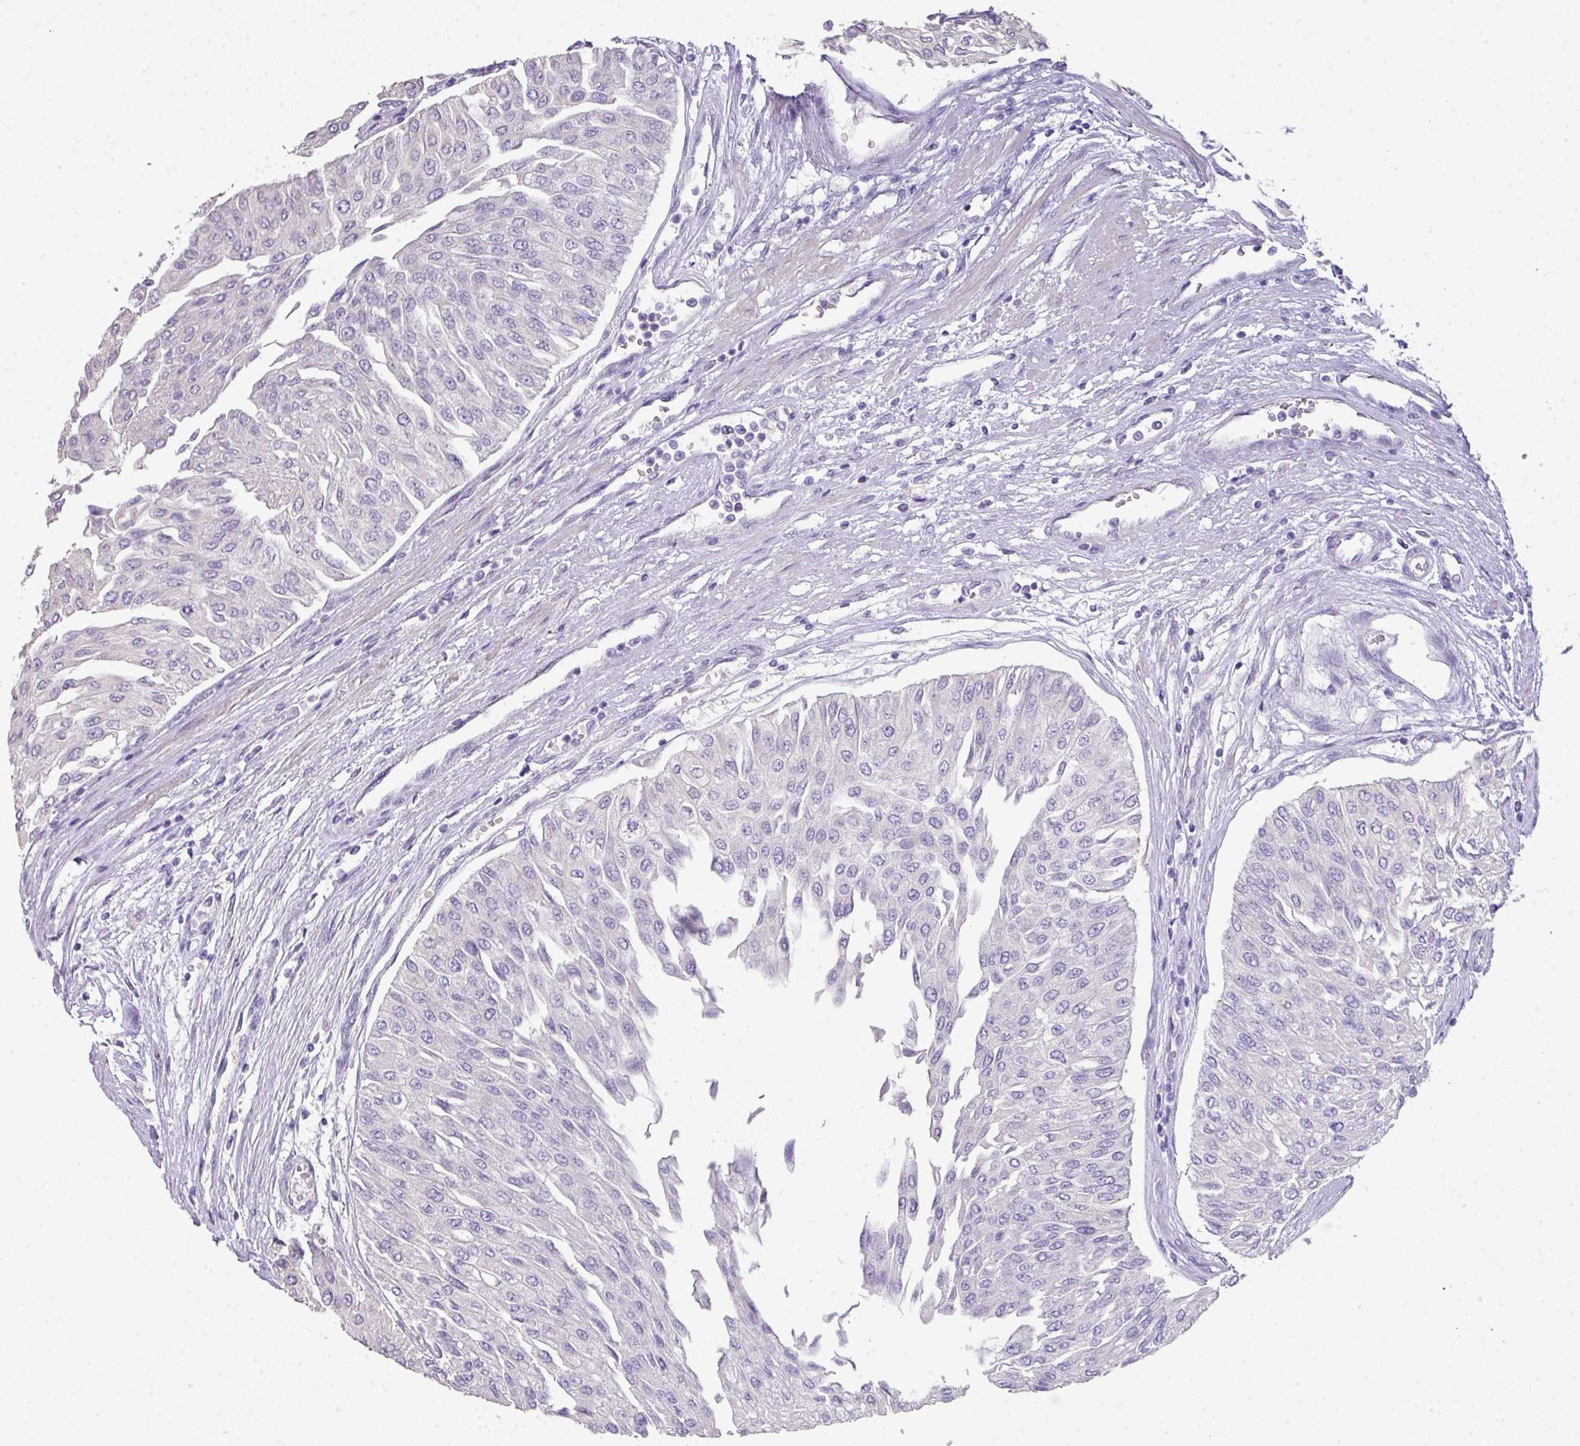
{"staining": {"intensity": "negative", "quantity": "none", "location": "none"}, "tissue": "urothelial cancer", "cell_type": "Tumor cells", "image_type": "cancer", "snomed": [{"axis": "morphology", "description": "Urothelial carcinoma, Low grade"}, {"axis": "topography", "description": "Urinary bladder"}], "caption": "Protein analysis of urothelial carcinoma (low-grade) demonstrates no significant expression in tumor cells.", "gene": "GLI4", "patient": {"sex": "male", "age": 67}}